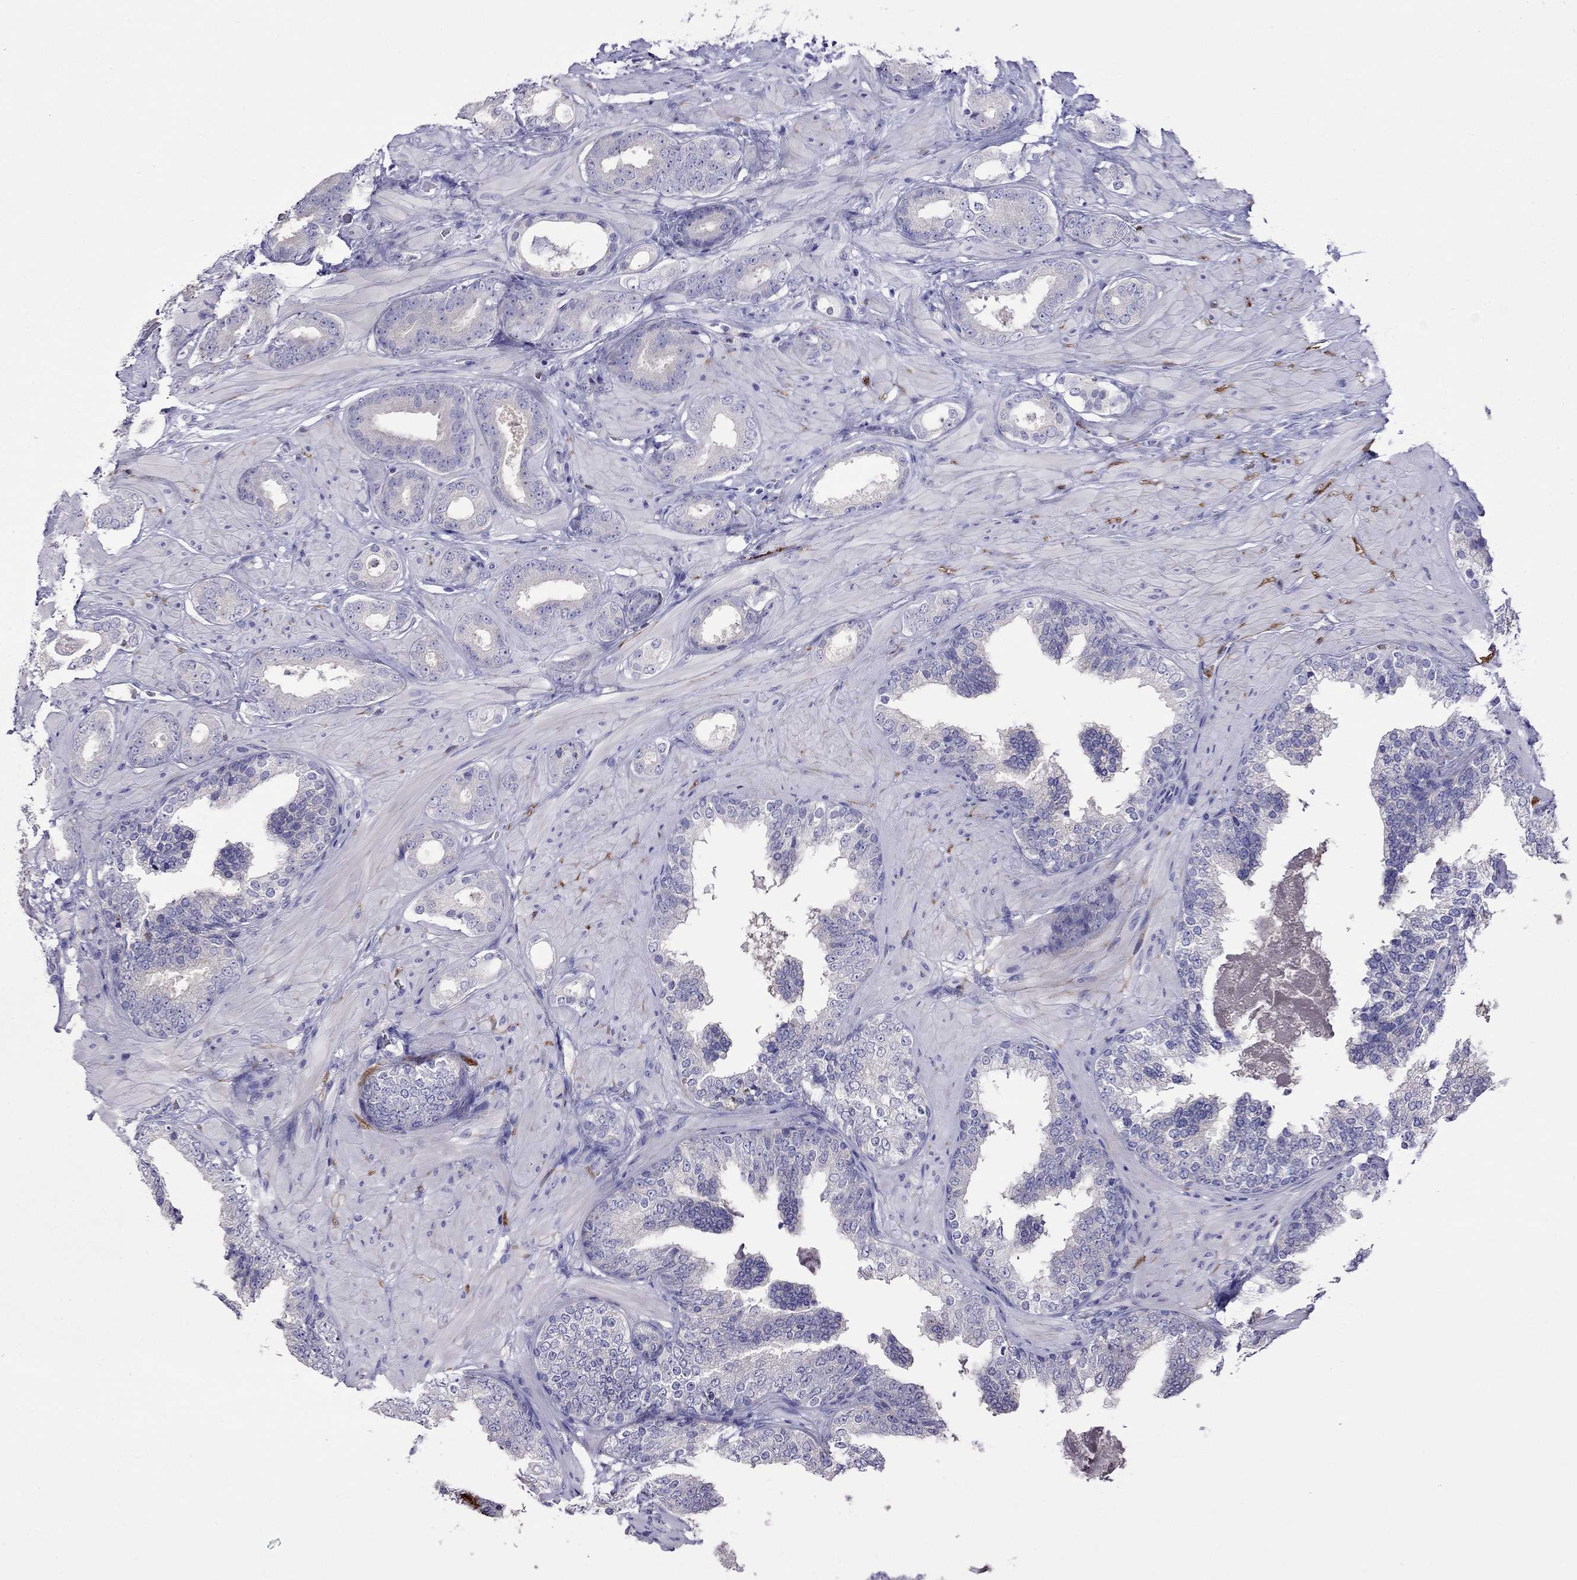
{"staining": {"intensity": "negative", "quantity": "none", "location": "none"}, "tissue": "prostate cancer", "cell_type": "Tumor cells", "image_type": "cancer", "snomed": [{"axis": "morphology", "description": "Adenocarcinoma, Low grade"}, {"axis": "topography", "description": "Prostate"}], "caption": "A high-resolution histopathology image shows IHC staining of prostate cancer, which exhibits no significant positivity in tumor cells. (IHC, brightfield microscopy, high magnification).", "gene": "MPZ", "patient": {"sex": "male", "age": 60}}